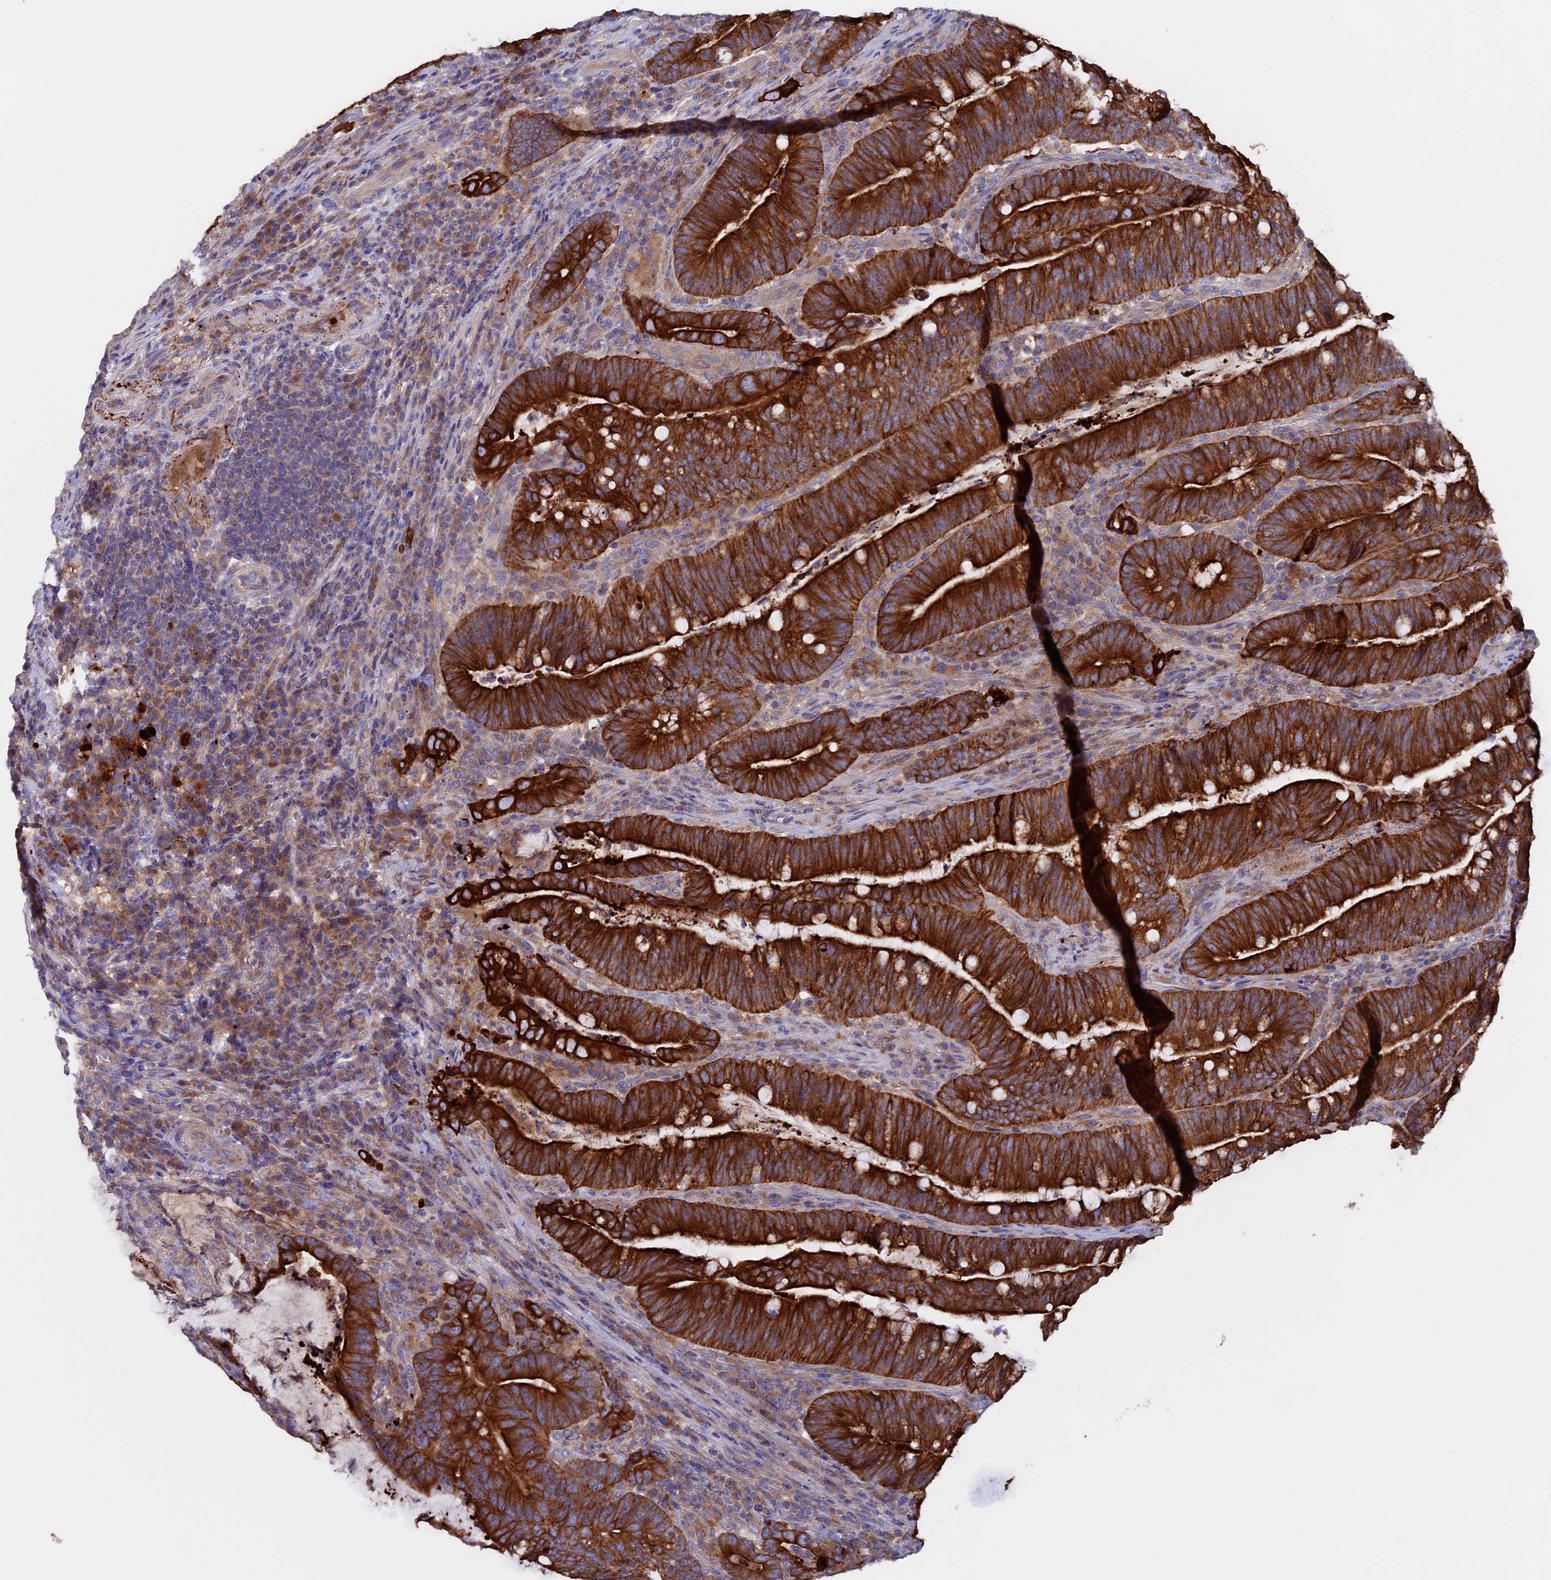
{"staining": {"intensity": "strong", "quantity": ">75%", "location": "cytoplasmic/membranous"}, "tissue": "colorectal cancer", "cell_type": "Tumor cells", "image_type": "cancer", "snomed": [{"axis": "morphology", "description": "Adenocarcinoma, NOS"}, {"axis": "topography", "description": "Colon"}], "caption": "Colorectal cancer (adenocarcinoma) tissue displays strong cytoplasmic/membranous expression in approximately >75% of tumor cells, visualized by immunohistochemistry.", "gene": "PTPN9", "patient": {"sex": "female", "age": 66}}